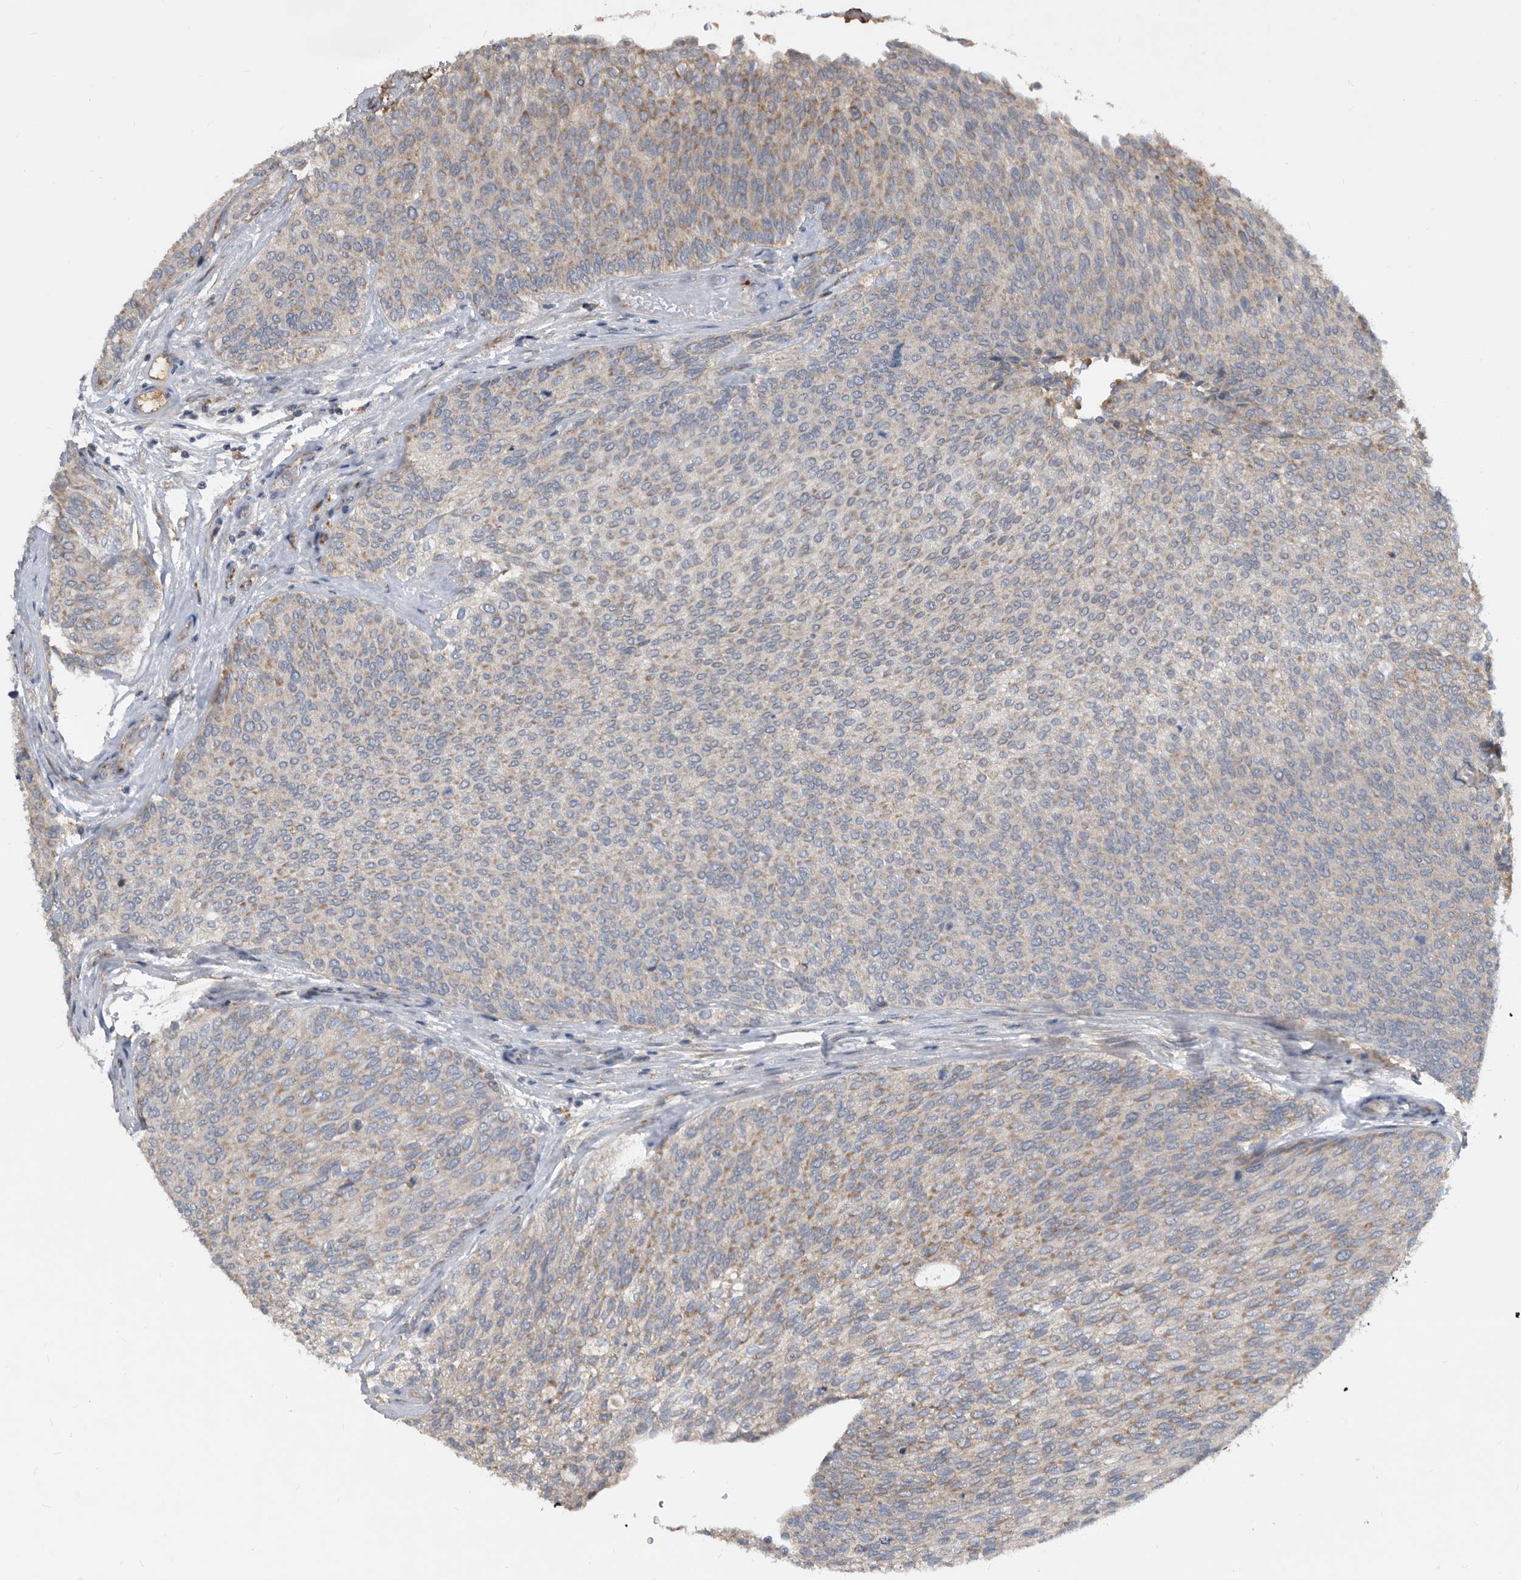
{"staining": {"intensity": "moderate", "quantity": "<25%", "location": "cytoplasmic/membranous"}, "tissue": "urothelial cancer", "cell_type": "Tumor cells", "image_type": "cancer", "snomed": [{"axis": "morphology", "description": "Urothelial carcinoma, Low grade"}, {"axis": "topography", "description": "Urinary bladder"}], "caption": "Protein analysis of urothelial cancer tissue reveals moderate cytoplasmic/membranous positivity in about <25% of tumor cells. (DAB IHC with brightfield microscopy, high magnification).", "gene": "PI15", "patient": {"sex": "female", "age": 79}}